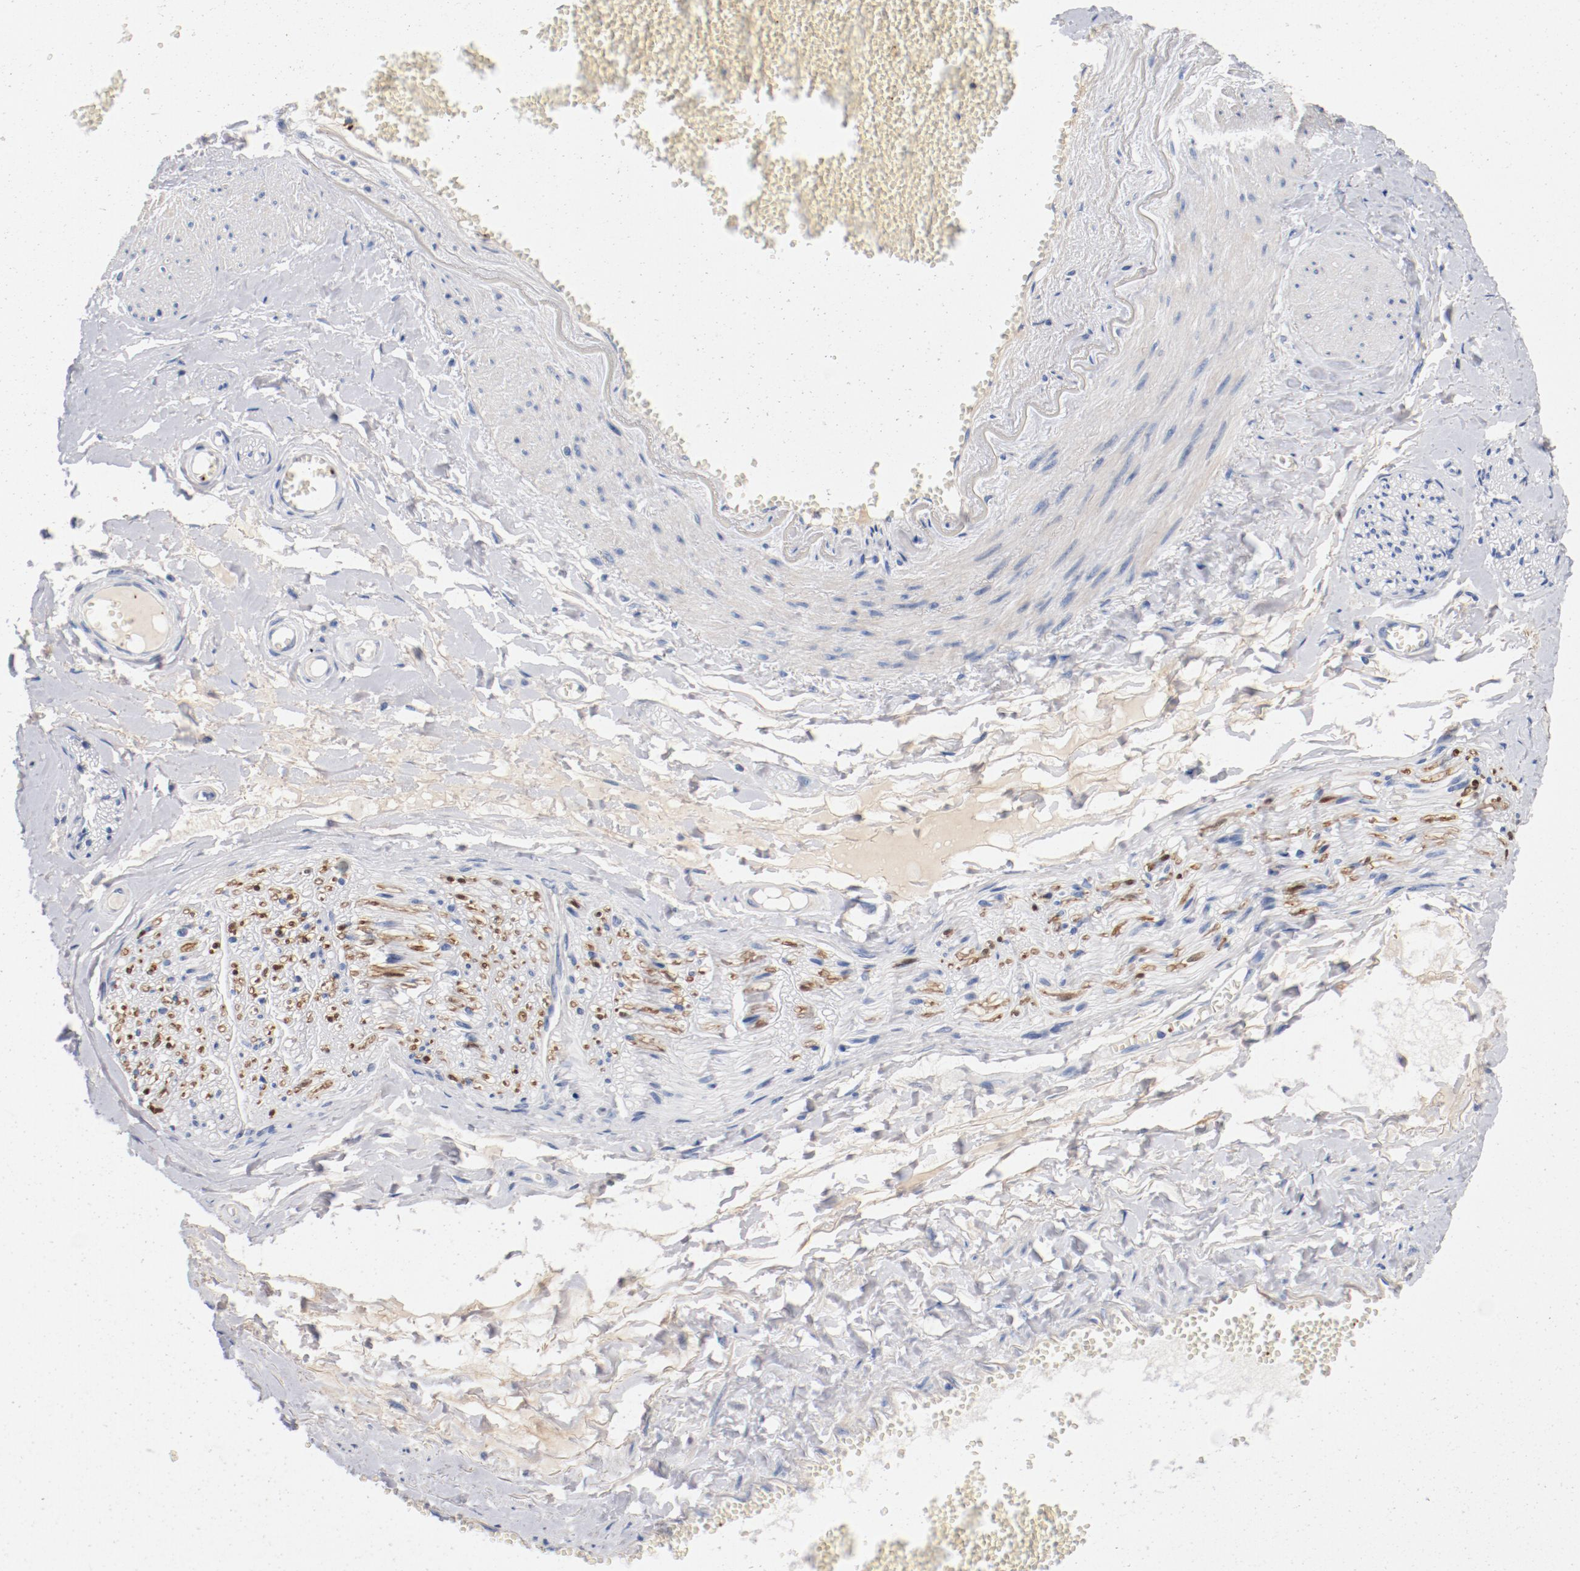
{"staining": {"intensity": "negative", "quantity": "none", "location": "none"}, "tissue": "adipose tissue", "cell_type": "Adipocytes", "image_type": "normal", "snomed": [{"axis": "morphology", "description": "Normal tissue, NOS"}, {"axis": "morphology", "description": "Inflammation, NOS"}, {"axis": "topography", "description": "Salivary gland"}, {"axis": "topography", "description": "Peripheral nerve tissue"}], "caption": "Photomicrograph shows no protein positivity in adipocytes of normal adipose tissue.", "gene": "PIM1", "patient": {"sex": "female", "age": 75}}